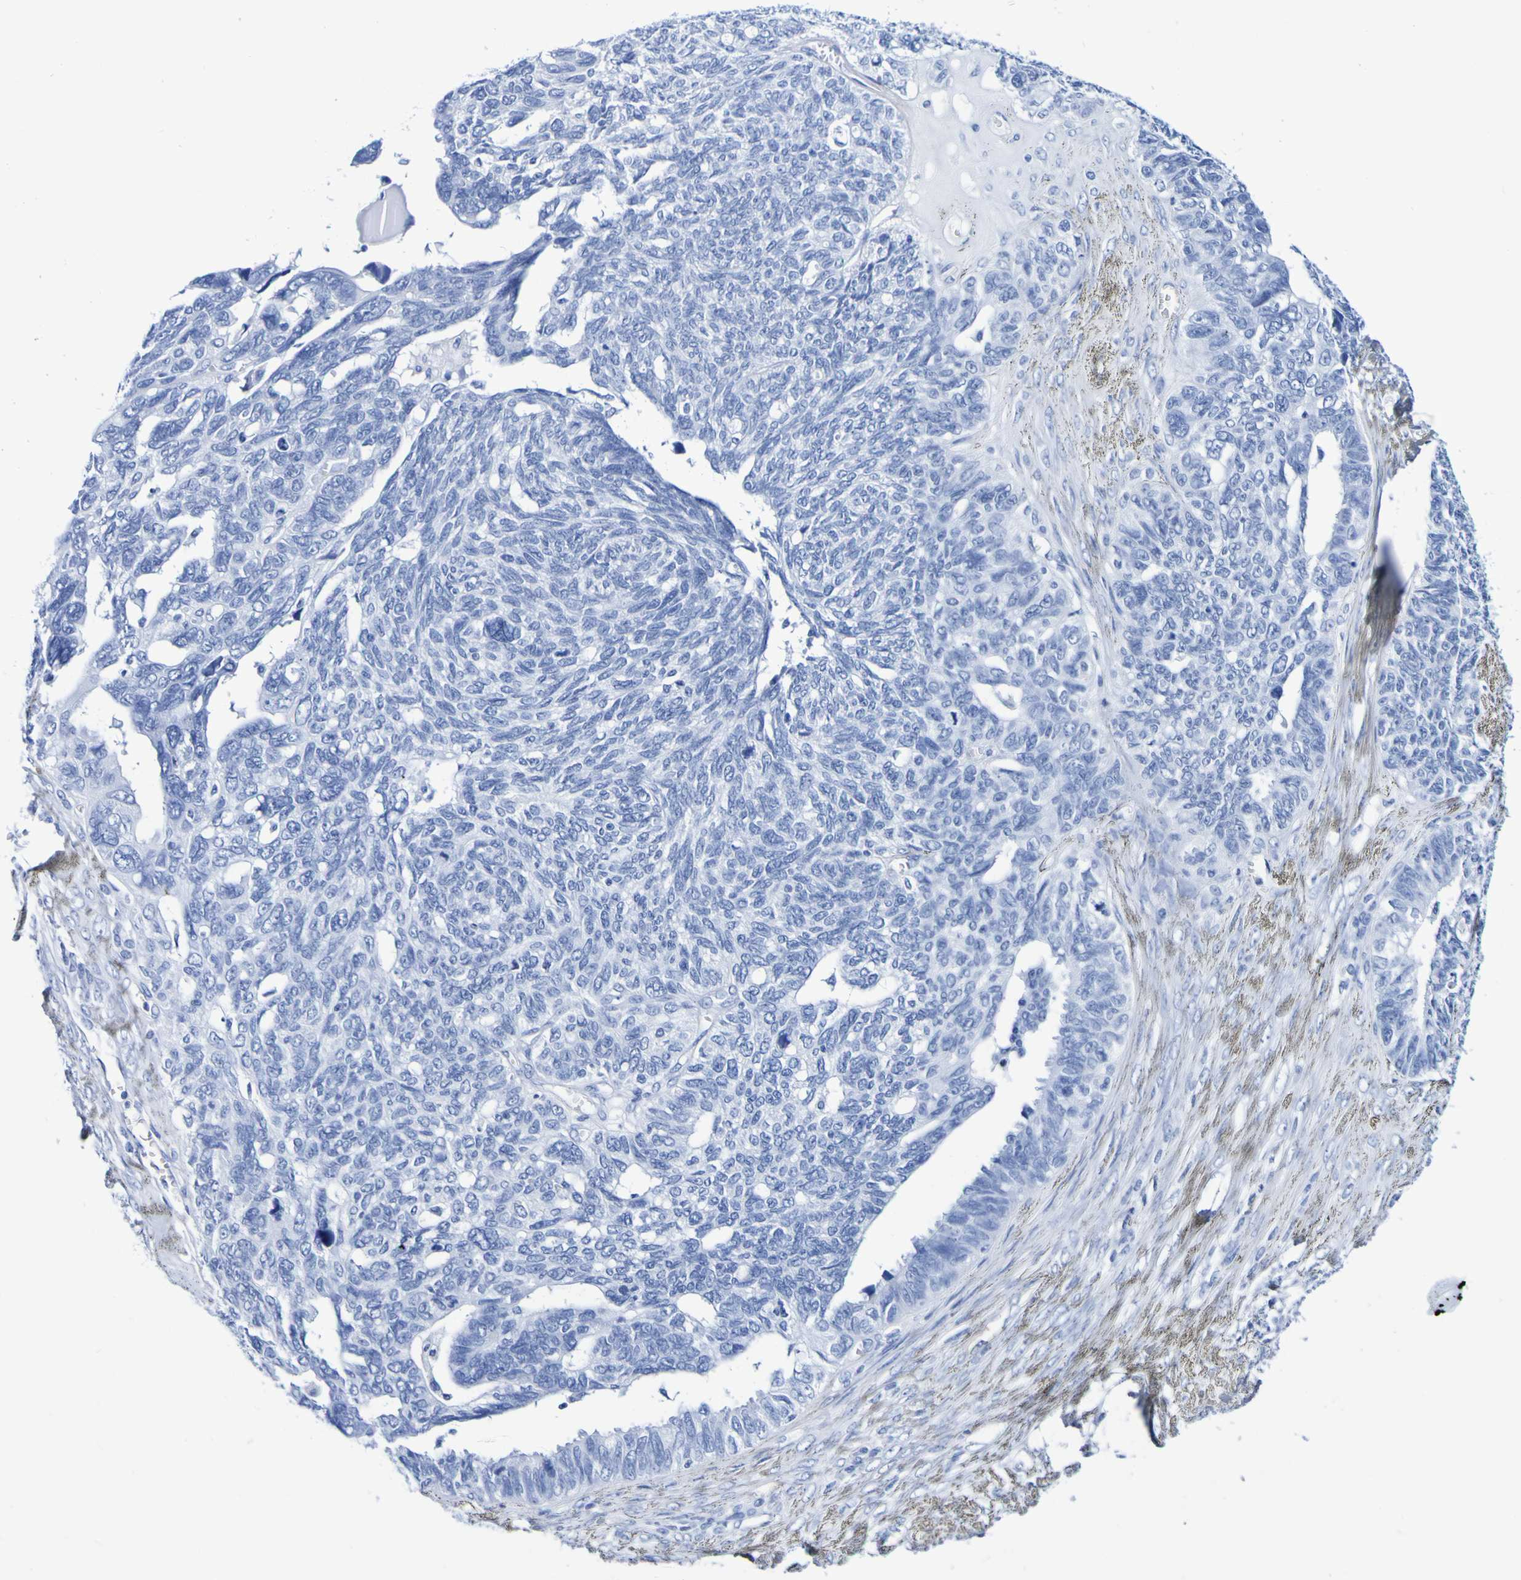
{"staining": {"intensity": "negative", "quantity": "none", "location": "none"}, "tissue": "ovarian cancer", "cell_type": "Tumor cells", "image_type": "cancer", "snomed": [{"axis": "morphology", "description": "Cystadenocarcinoma, serous, NOS"}, {"axis": "topography", "description": "Ovary"}], "caption": "Ovarian cancer stained for a protein using immunohistochemistry (IHC) exhibits no staining tumor cells.", "gene": "DPEP1", "patient": {"sex": "female", "age": 79}}